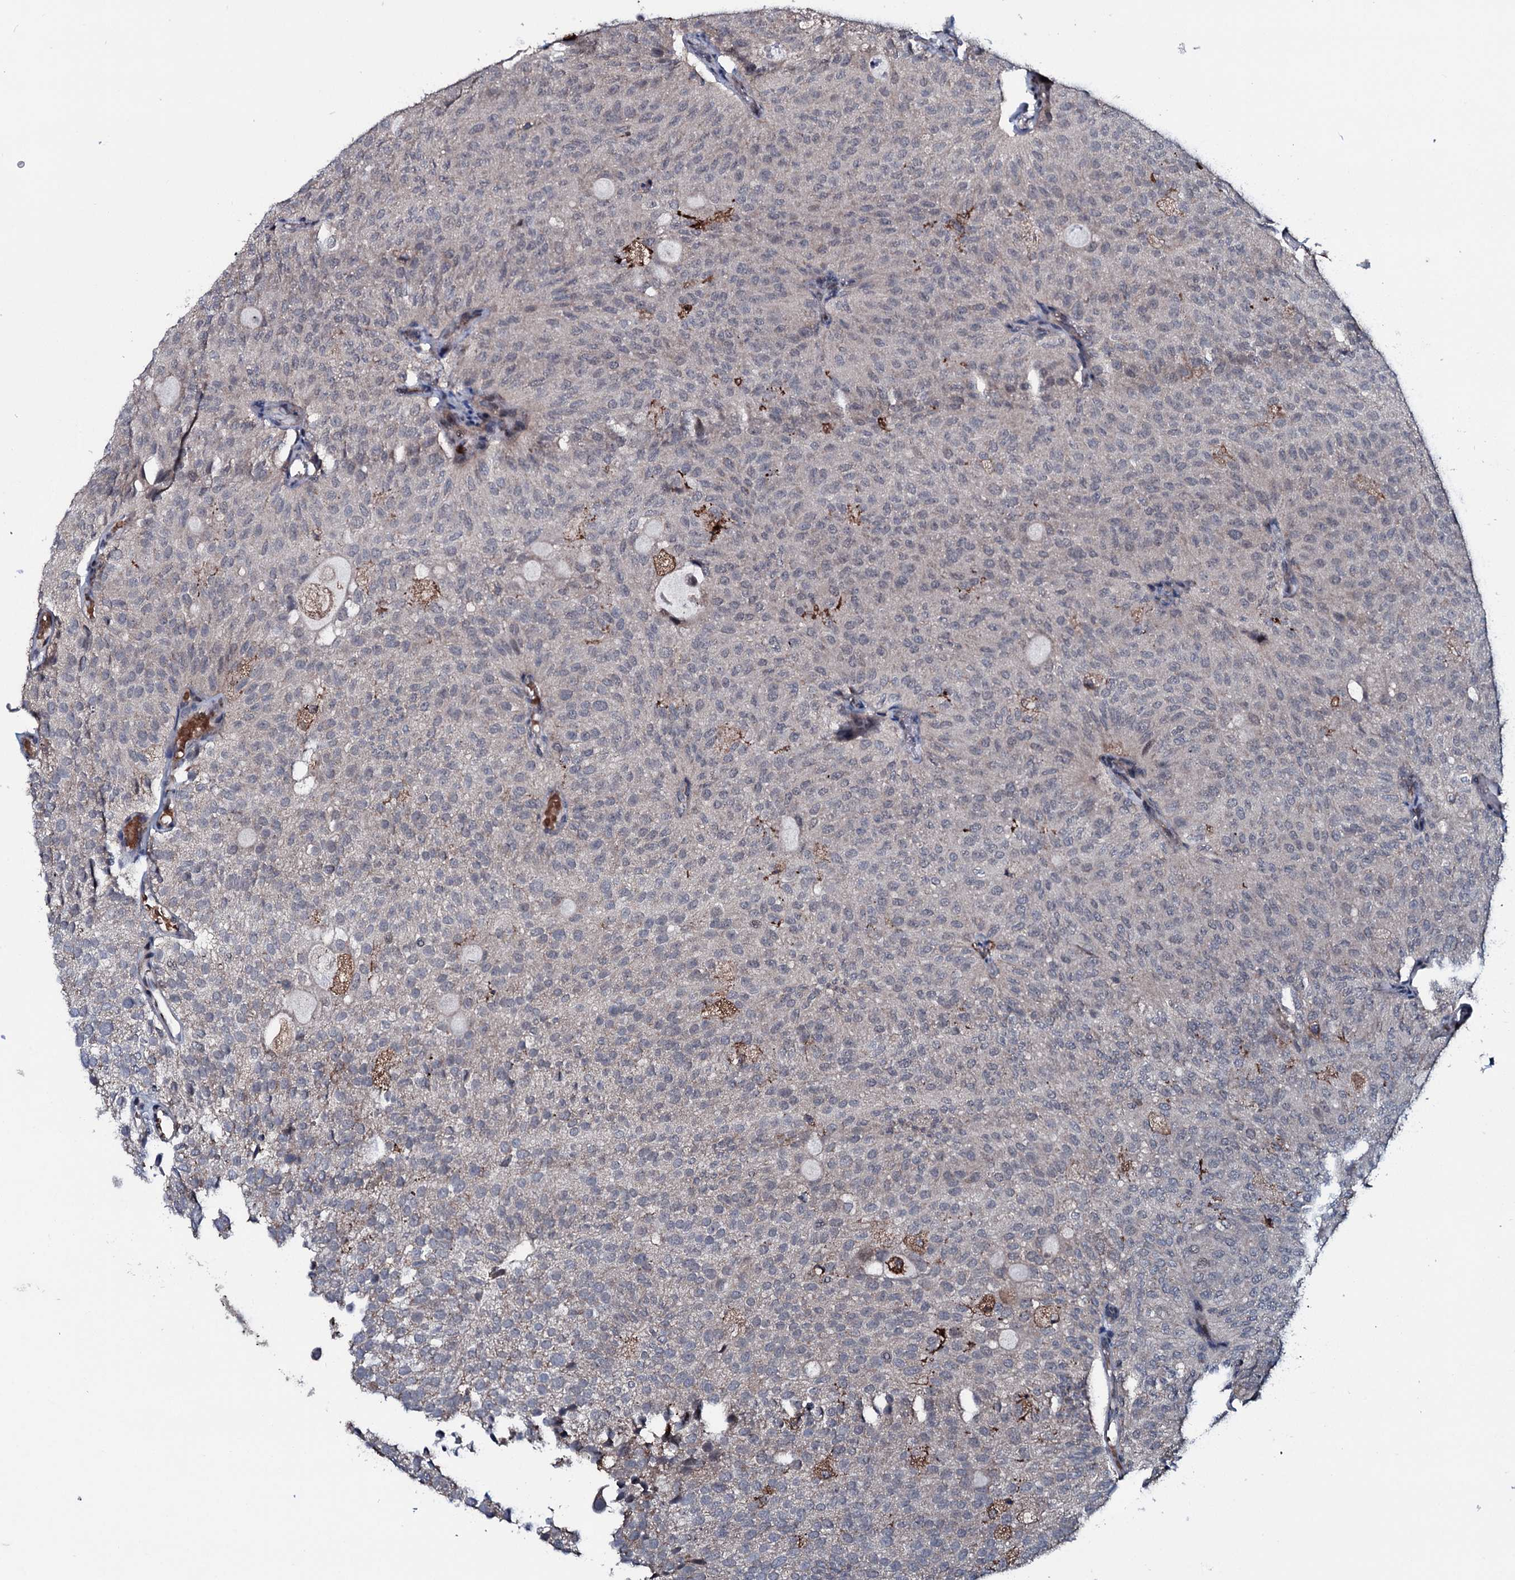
{"staining": {"intensity": "negative", "quantity": "none", "location": "none"}, "tissue": "urothelial cancer", "cell_type": "Tumor cells", "image_type": "cancer", "snomed": [{"axis": "morphology", "description": "Urothelial carcinoma, Low grade"}, {"axis": "topography", "description": "Urinary bladder"}], "caption": "IHC of urothelial cancer displays no expression in tumor cells. (DAB IHC visualized using brightfield microscopy, high magnification).", "gene": "OGFOD2", "patient": {"sex": "male", "age": 78}}